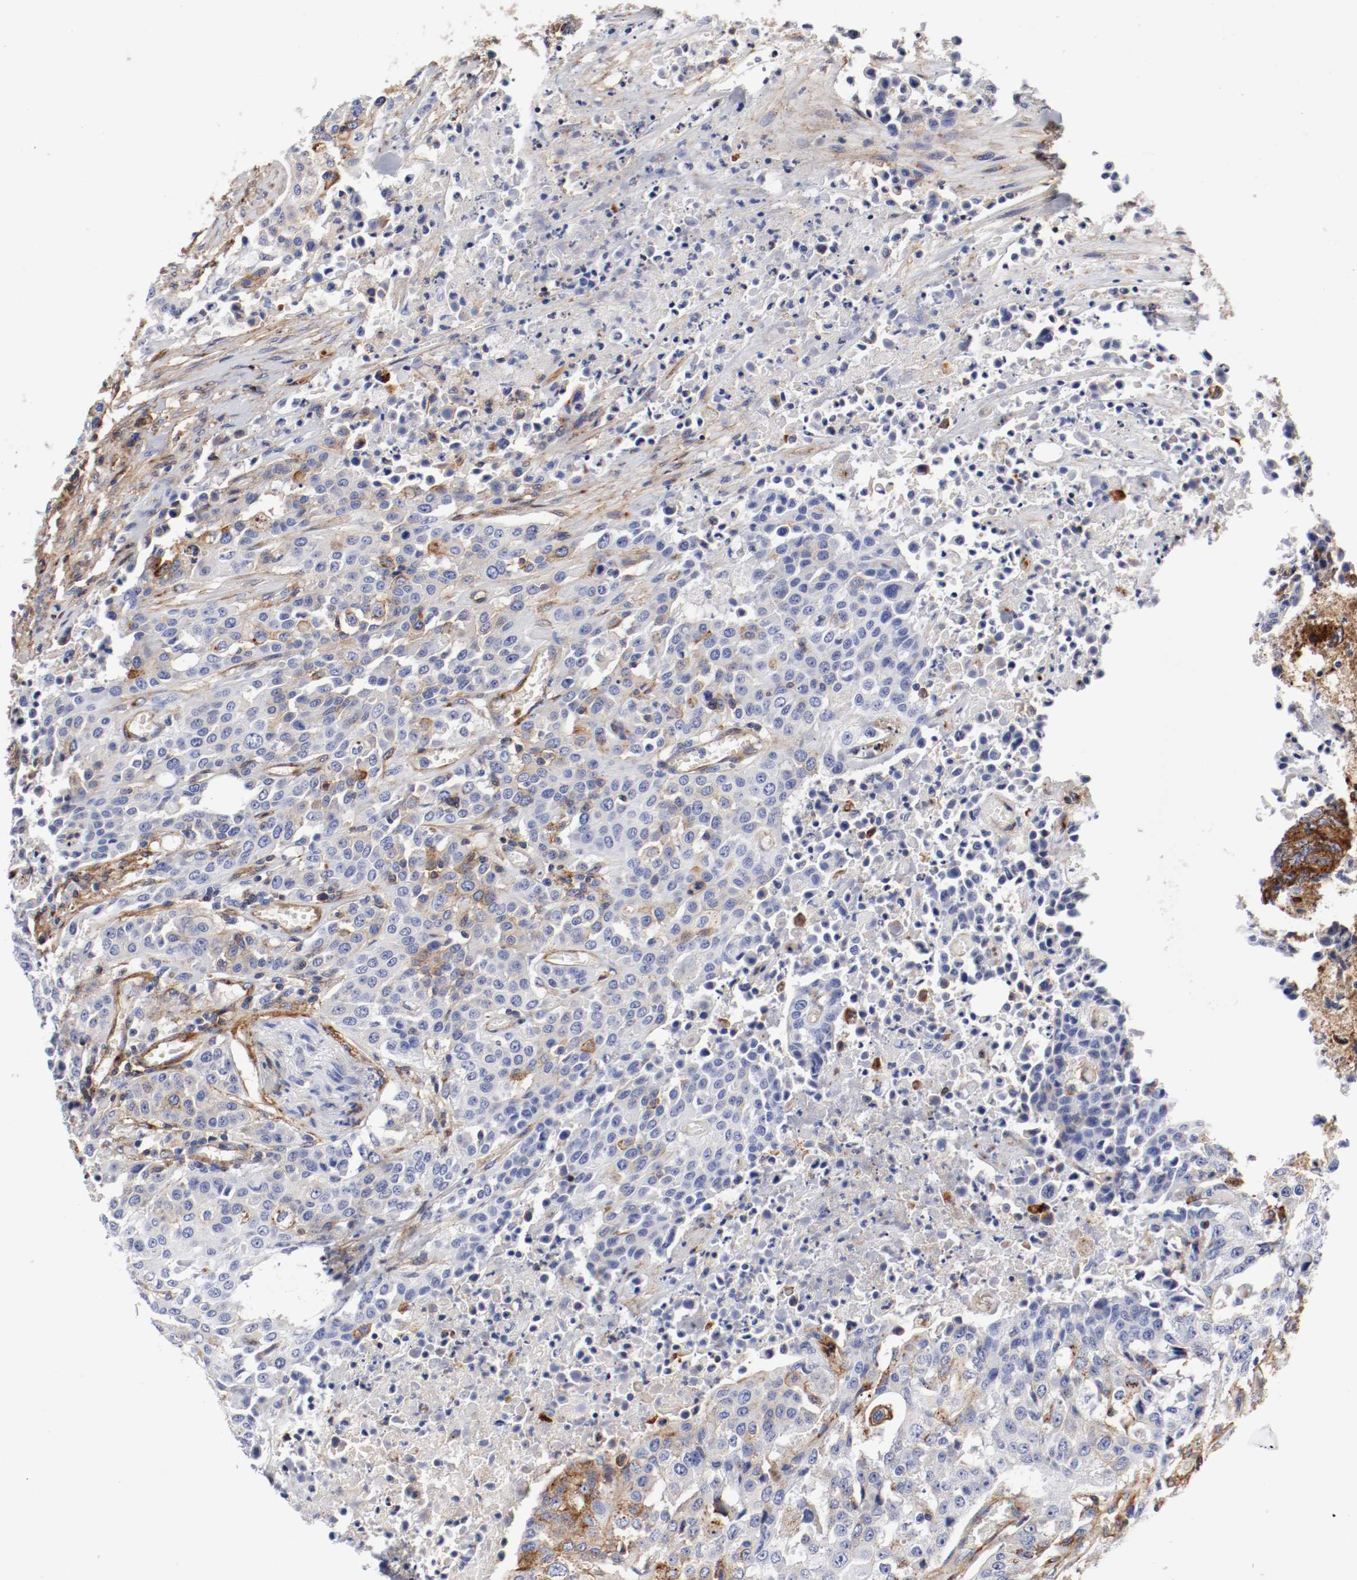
{"staining": {"intensity": "moderate", "quantity": "<25%", "location": "cytoplasmic/membranous"}, "tissue": "urothelial cancer", "cell_type": "Tumor cells", "image_type": "cancer", "snomed": [{"axis": "morphology", "description": "Urothelial carcinoma, High grade"}, {"axis": "topography", "description": "Urinary bladder"}], "caption": "The immunohistochemical stain highlights moderate cytoplasmic/membranous staining in tumor cells of high-grade urothelial carcinoma tissue.", "gene": "IFITM1", "patient": {"sex": "male", "age": 74}}